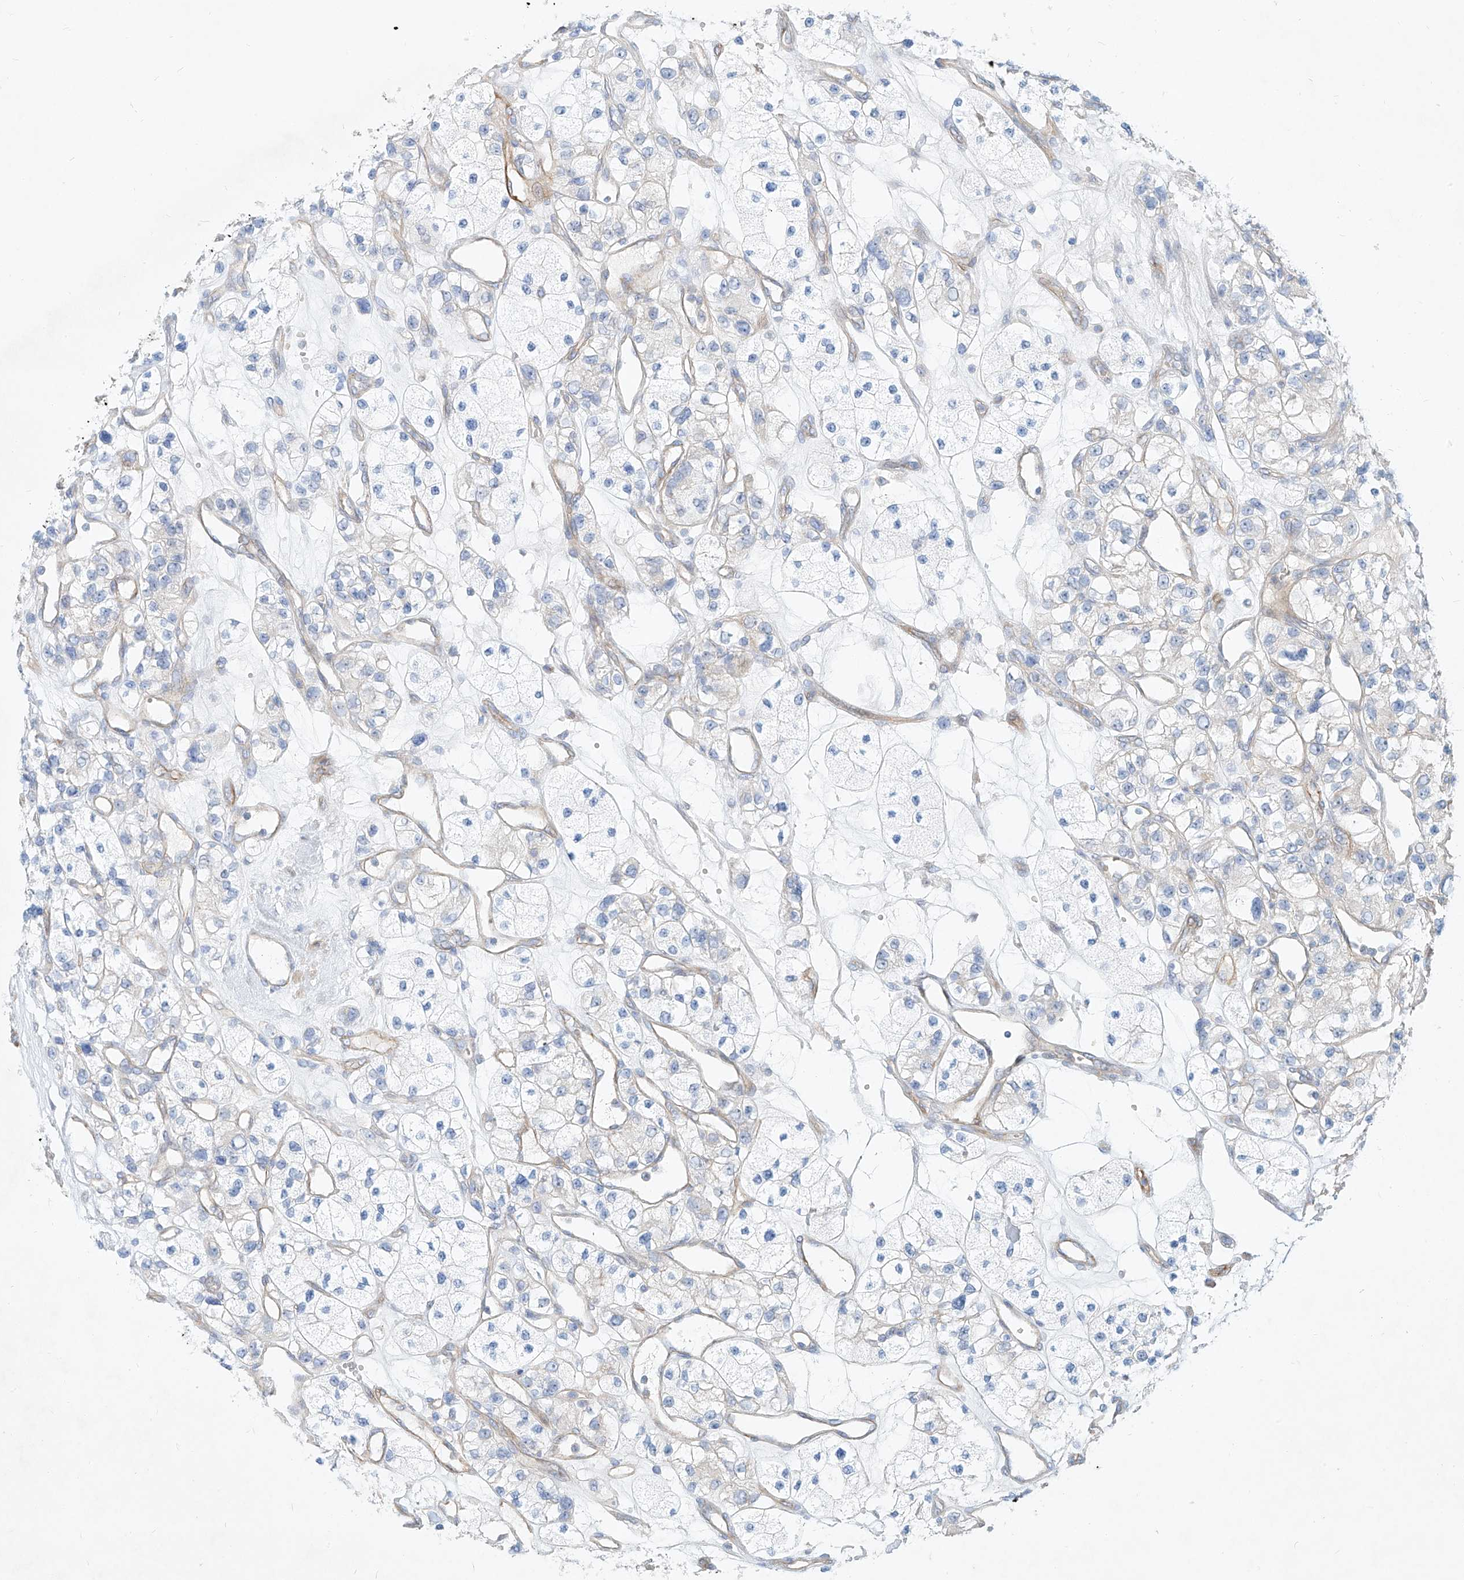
{"staining": {"intensity": "negative", "quantity": "none", "location": "none"}, "tissue": "renal cancer", "cell_type": "Tumor cells", "image_type": "cancer", "snomed": [{"axis": "morphology", "description": "Adenocarcinoma, NOS"}, {"axis": "topography", "description": "Kidney"}], "caption": "DAB (3,3'-diaminobenzidine) immunohistochemical staining of renal cancer shows no significant positivity in tumor cells.", "gene": "AJM1", "patient": {"sex": "female", "age": 57}}